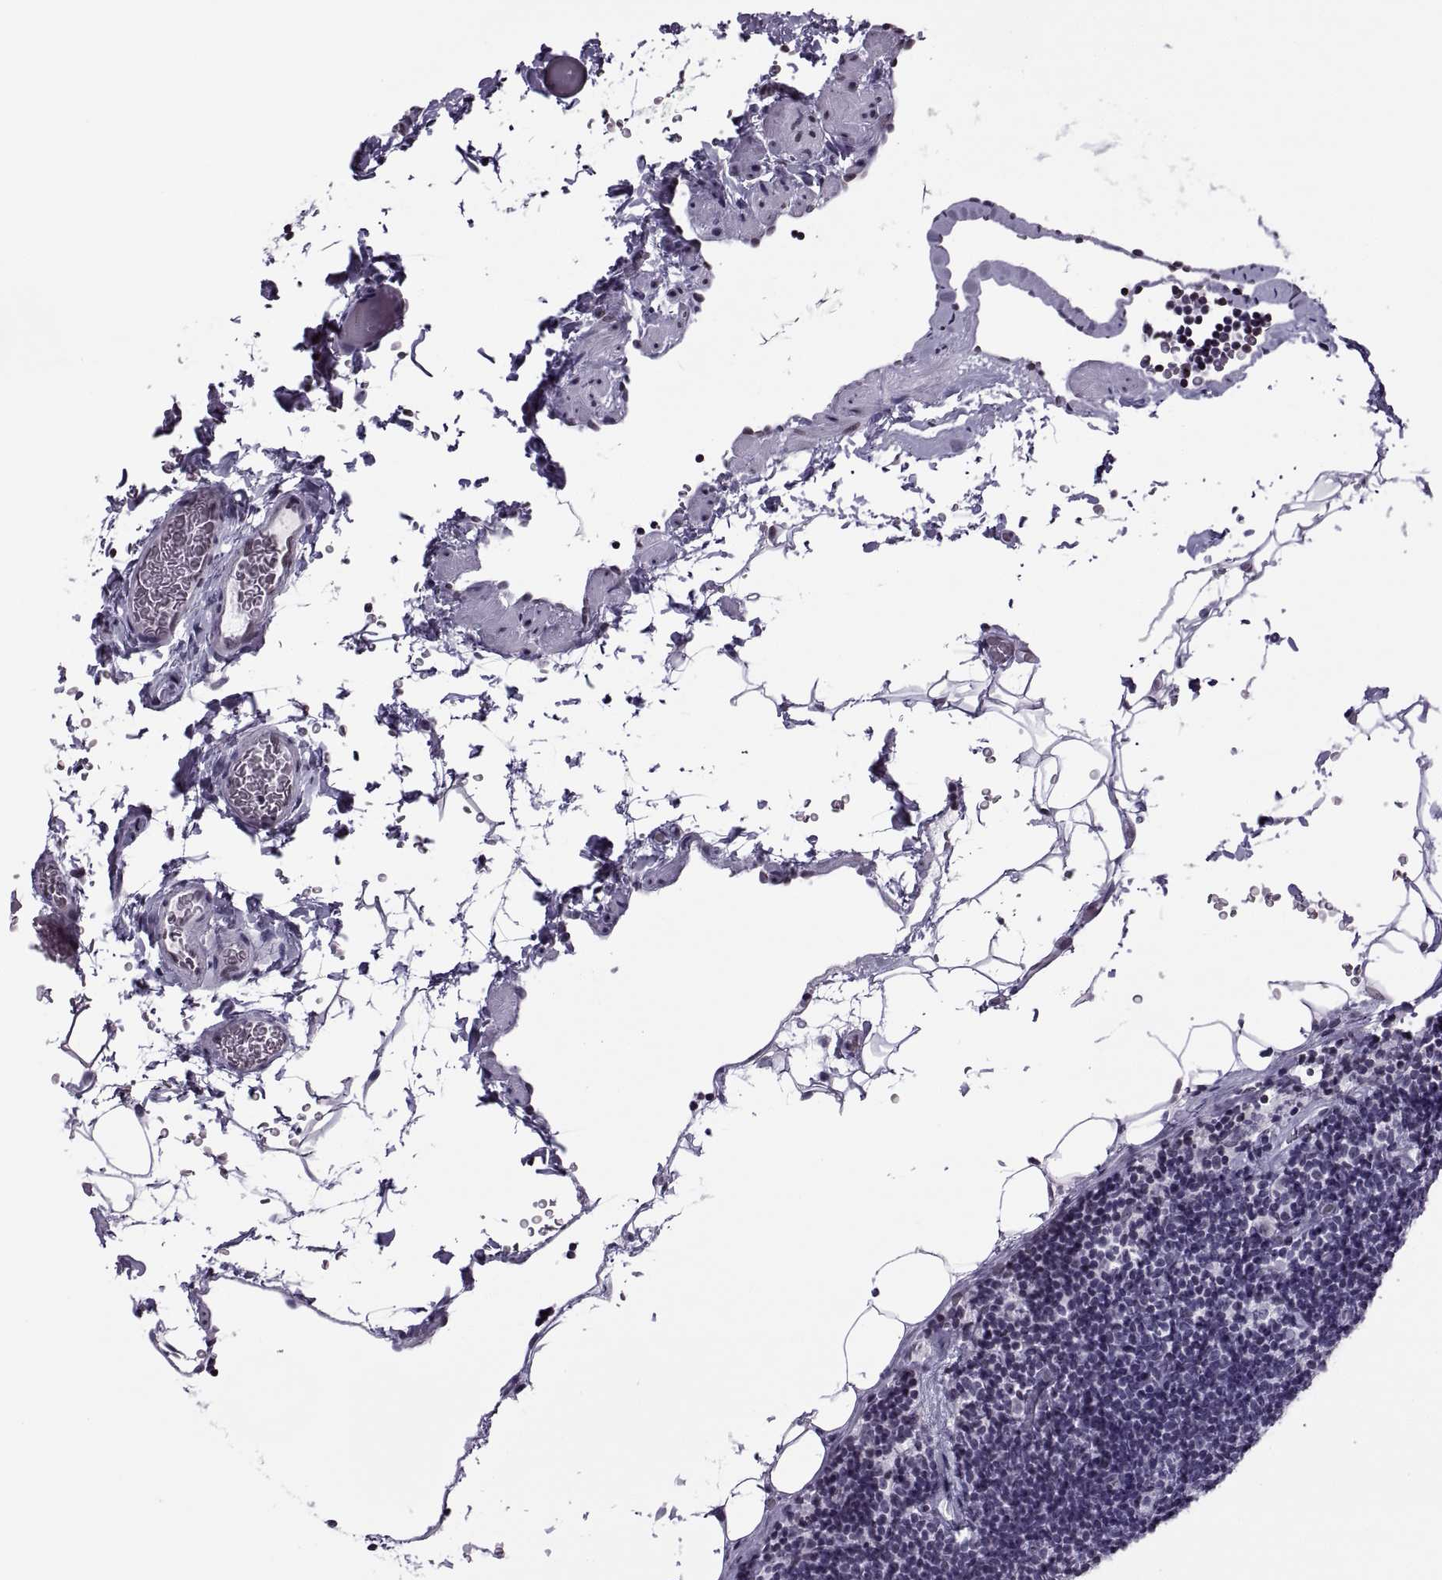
{"staining": {"intensity": "negative", "quantity": "none", "location": "none"}, "tissue": "lymphoma", "cell_type": "Tumor cells", "image_type": "cancer", "snomed": [{"axis": "morphology", "description": "Malignant lymphoma, non-Hodgkin's type, Low grade"}, {"axis": "topography", "description": "Lymph node"}], "caption": "DAB immunohistochemical staining of low-grade malignant lymphoma, non-Hodgkin's type shows no significant expression in tumor cells. (Stains: DAB (3,3'-diaminobenzidine) immunohistochemistry with hematoxylin counter stain, Microscopy: brightfield microscopy at high magnification).", "gene": "H1-8", "patient": {"sex": "male", "age": 81}}